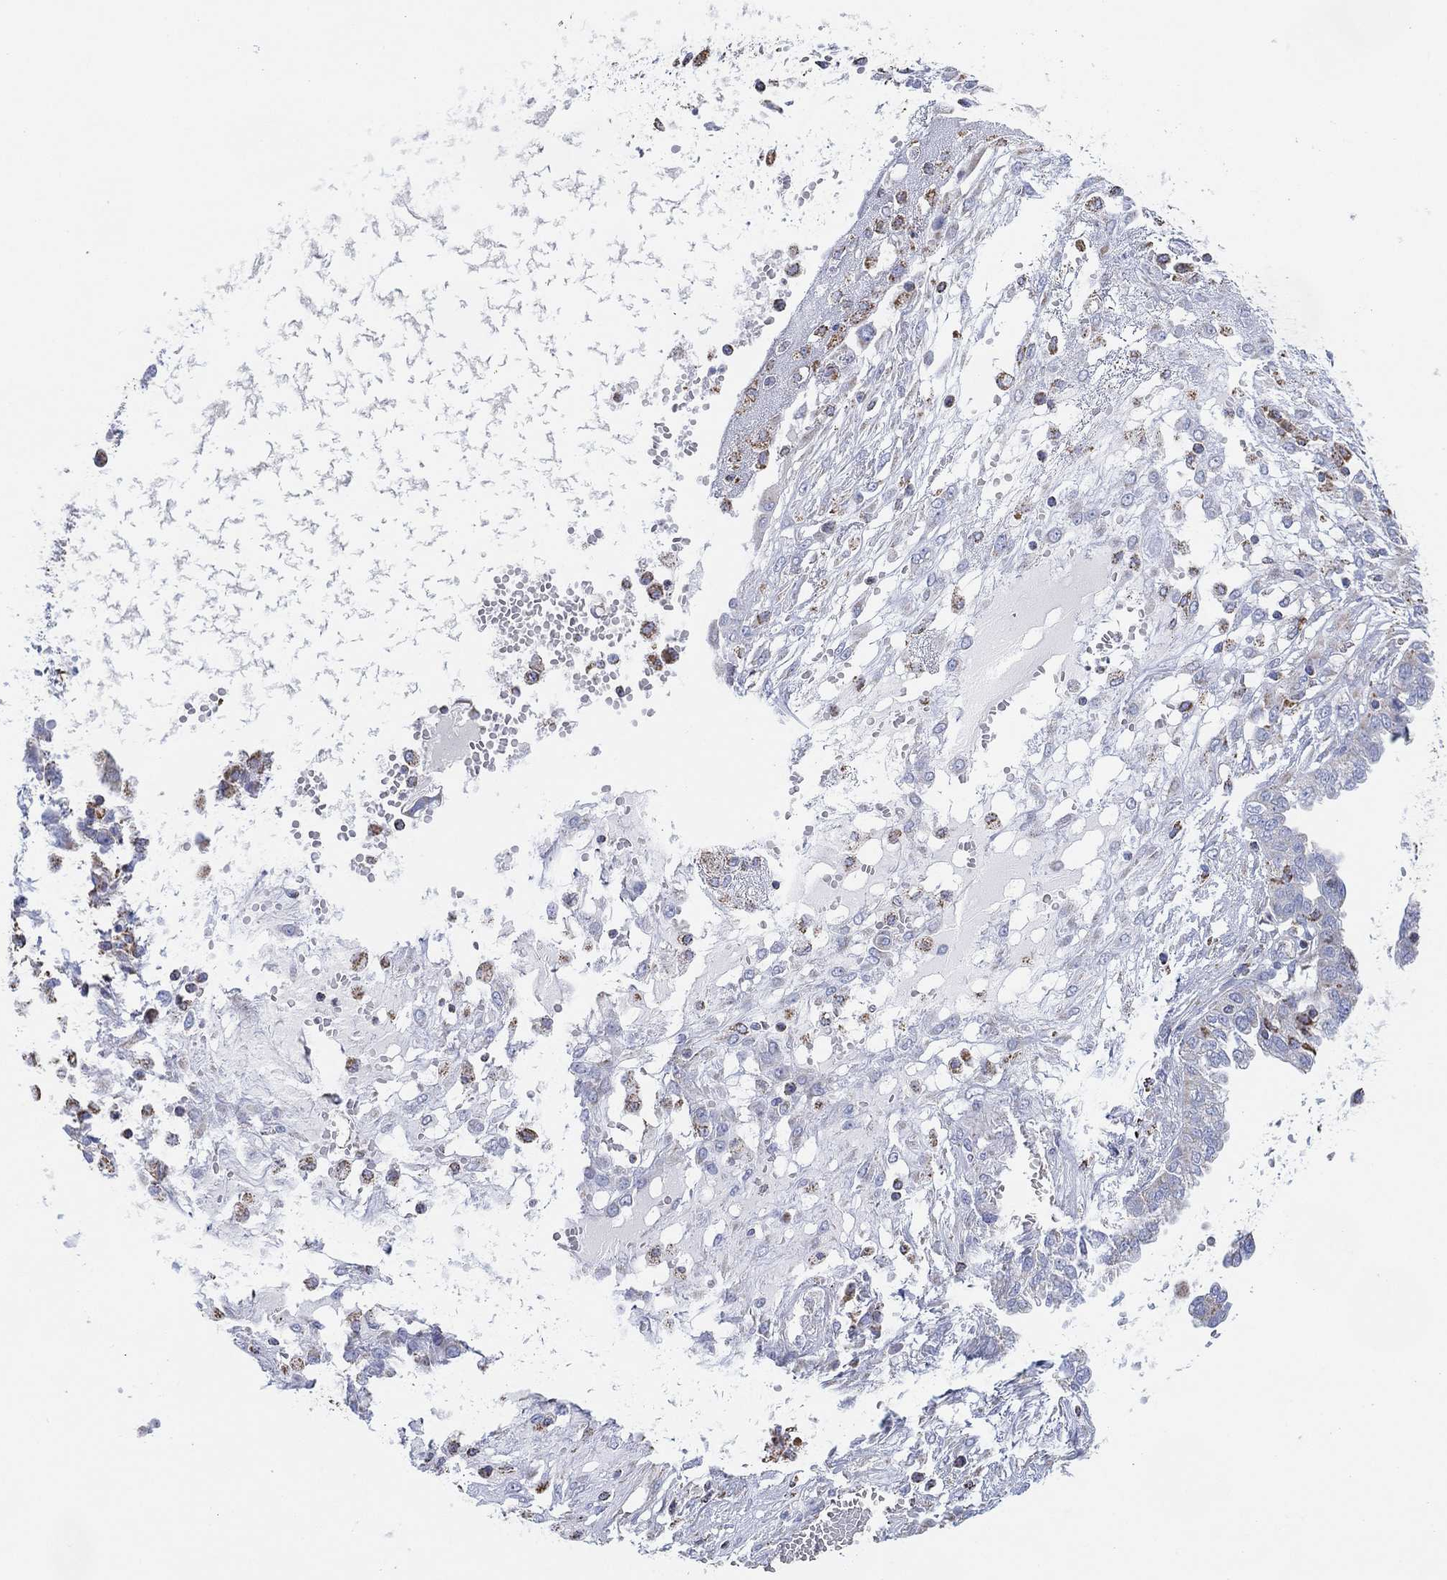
{"staining": {"intensity": "negative", "quantity": "none", "location": "none"}, "tissue": "ovarian cancer", "cell_type": "Tumor cells", "image_type": "cancer", "snomed": [{"axis": "morphology", "description": "Cystadenocarcinoma, serous, NOS"}, {"axis": "topography", "description": "Ovary"}], "caption": "The immunohistochemistry (IHC) micrograph has no significant positivity in tumor cells of ovarian cancer tissue.", "gene": "CFTR", "patient": {"sex": "female", "age": 67}}